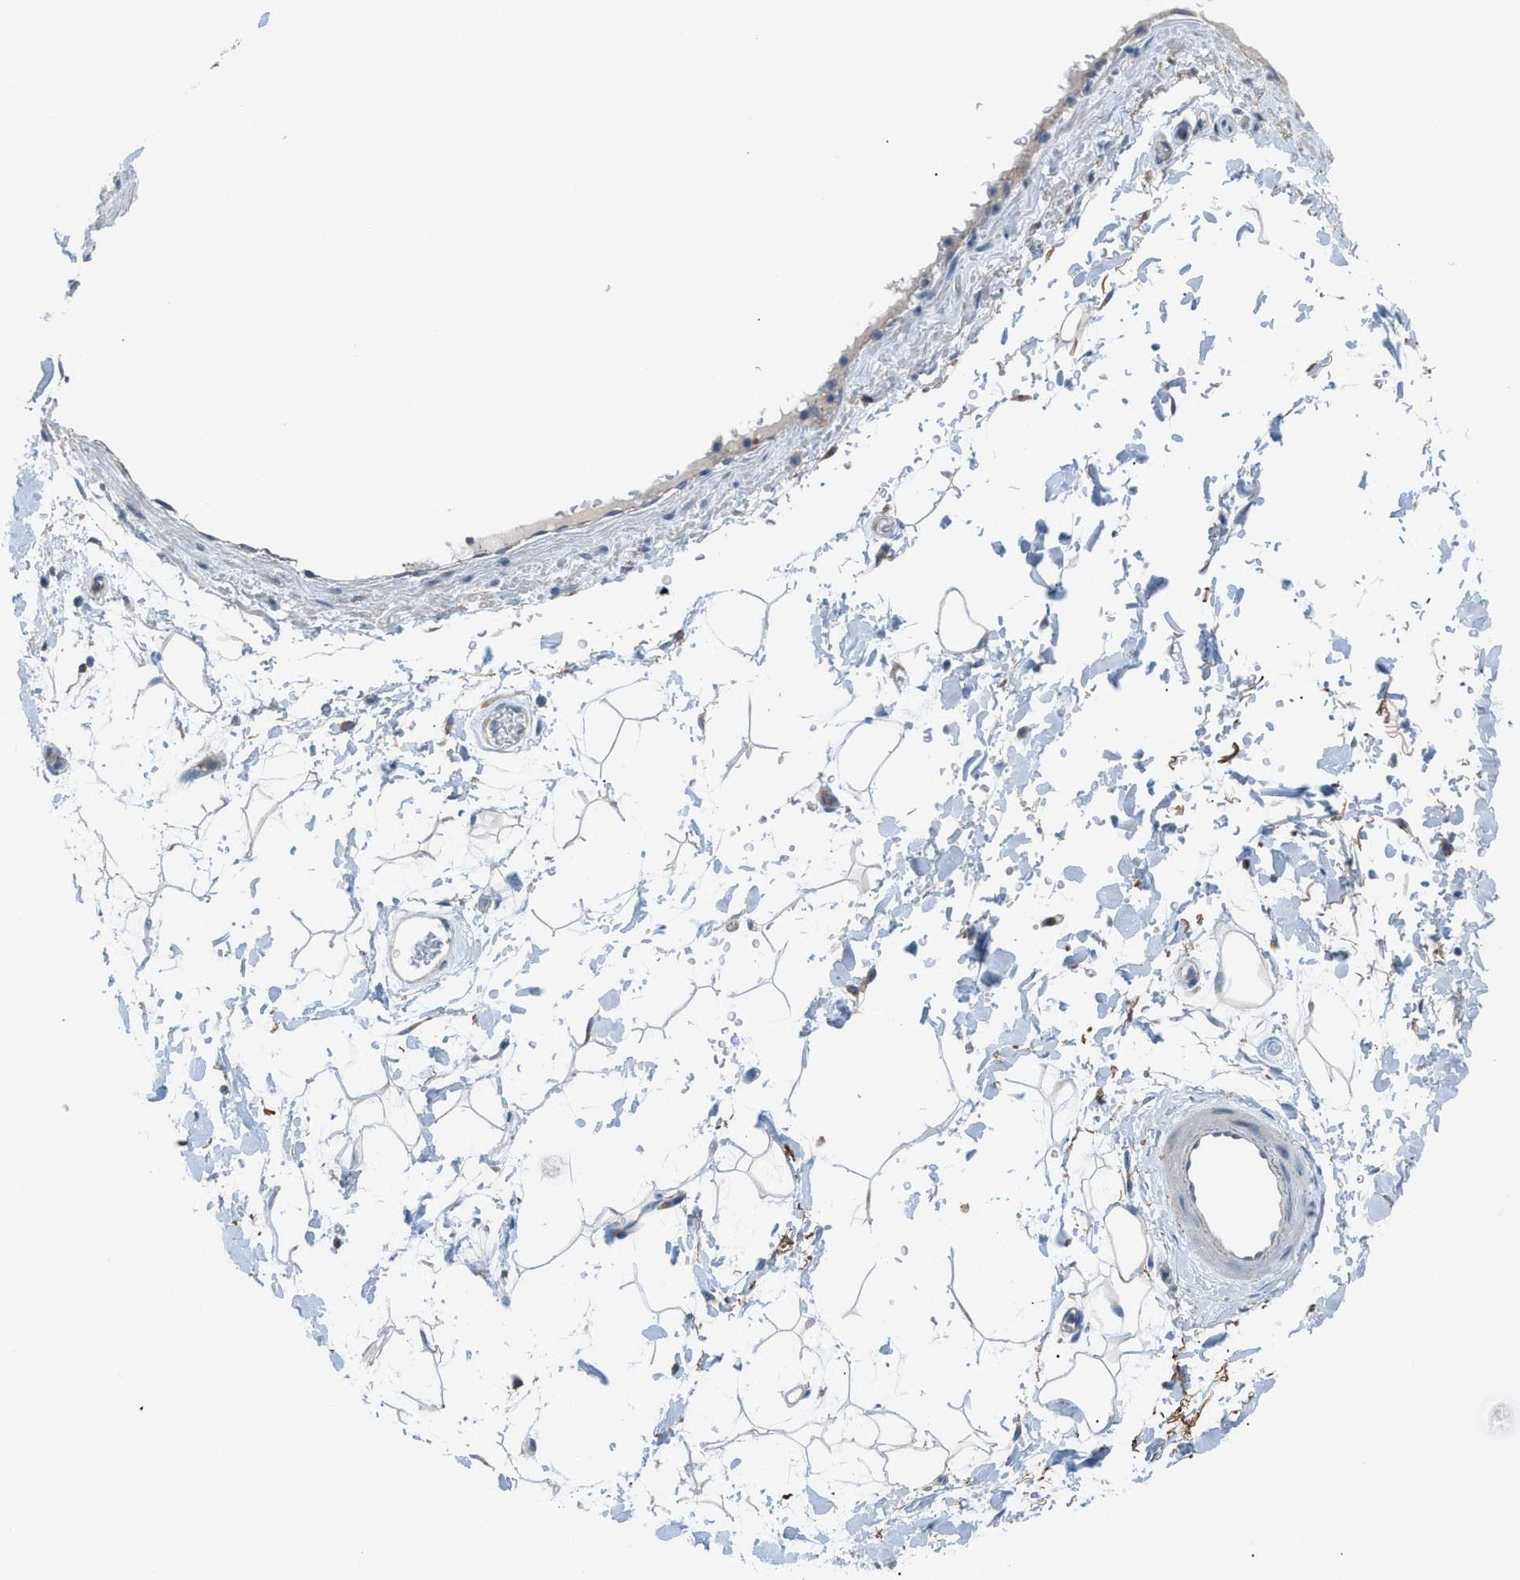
{"staining": {"intensity": "negative", "quantity": "none", "location": "none"}, "tissue": "adipose tissue", "cell_type": "Adipocytes", "image_type": "normal", "snomed": [{"axis": "morphology", "description": "Normal tissue, NOS"}, {"axis": "topography", "description": "Soft tissue"}], "caption": "The micrograph reveals no significant positivity in adipocytes of adipose tissue. (DAB (3,3'-diaminobenzidine) immunohistochemistry (IHC) with hematoxylin counter stain).", "gene": "HEG1", "patient": {"sex": "male", "age": 72}}